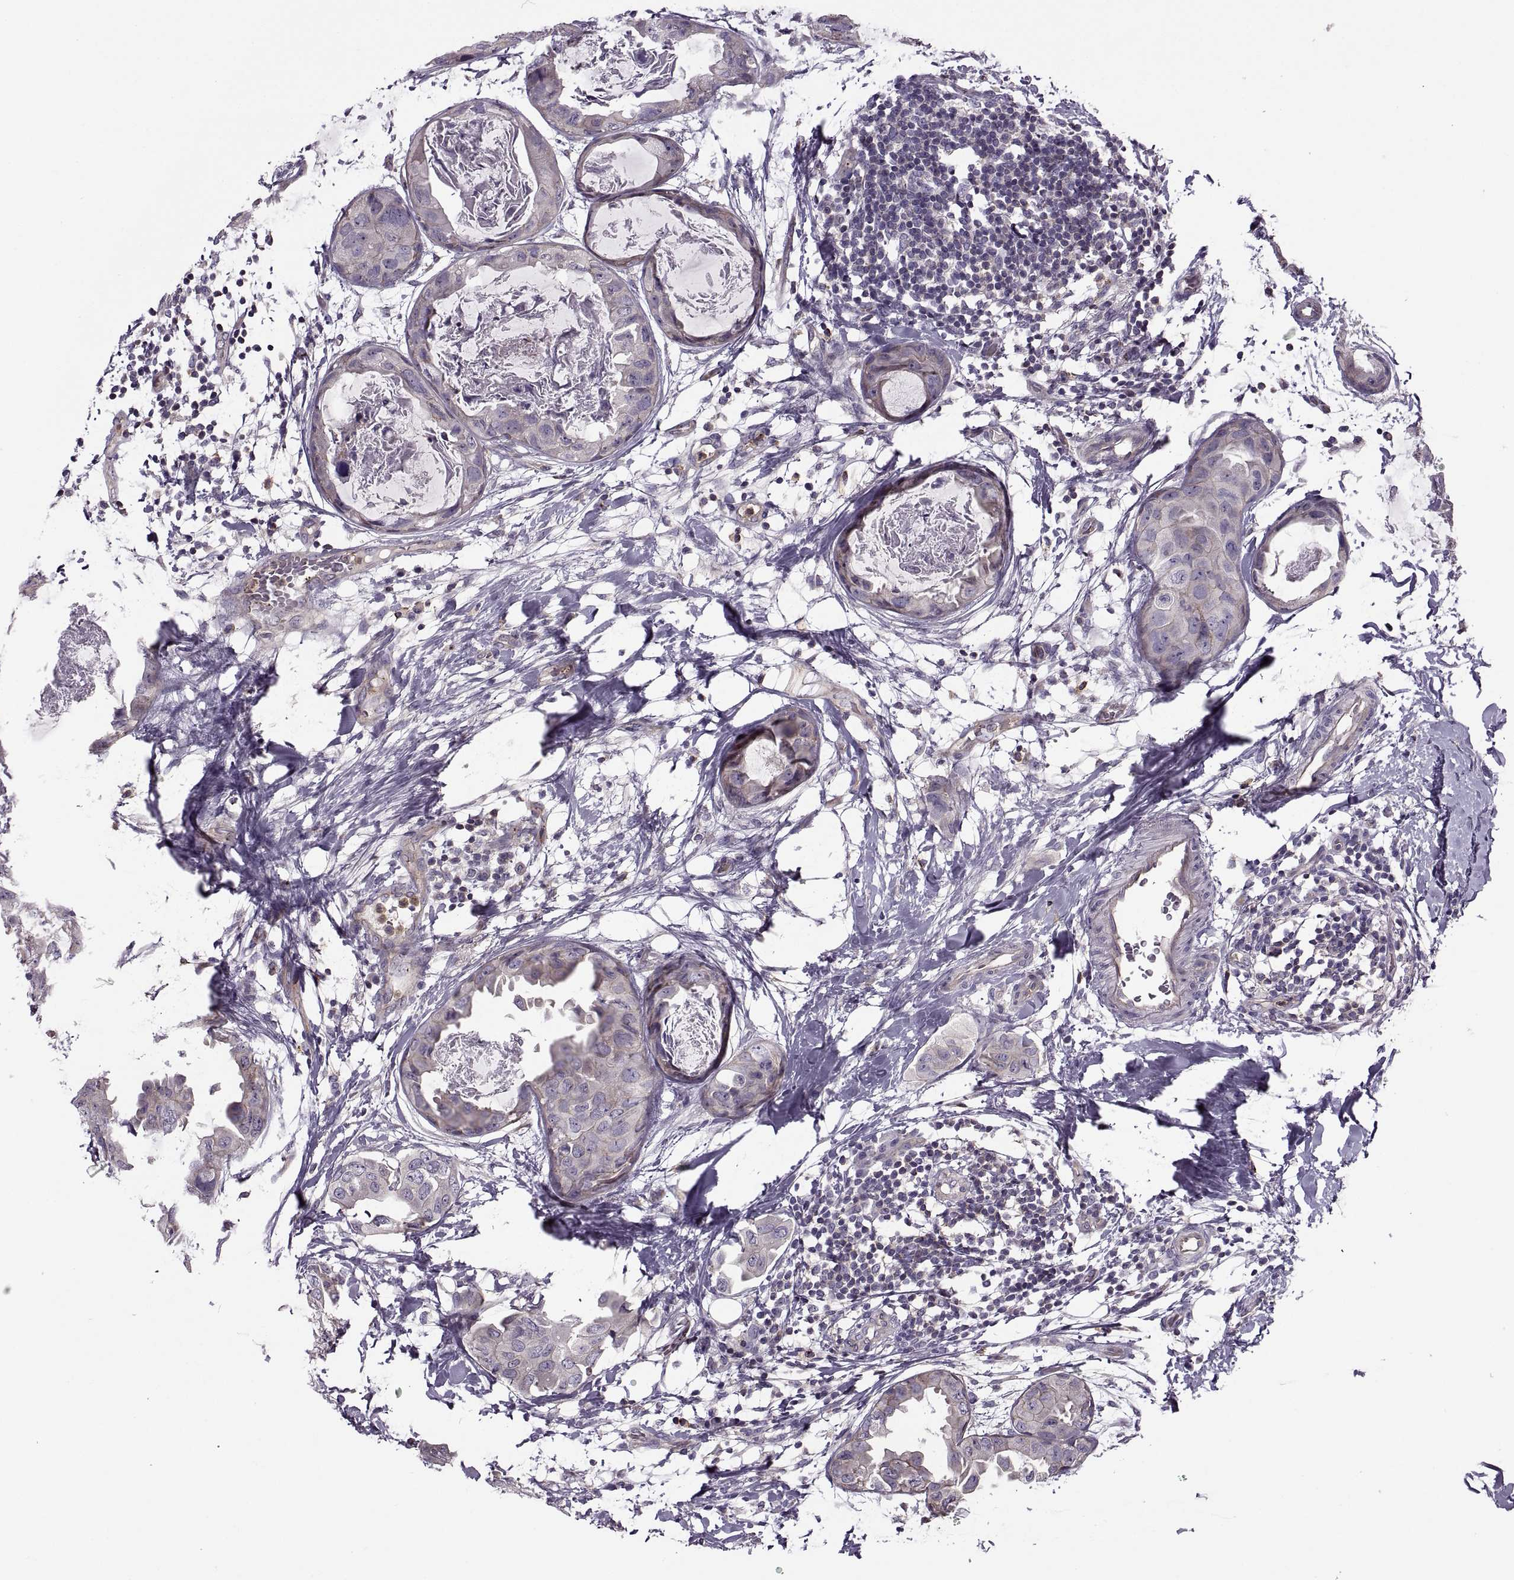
{"staining": {"intensity": "weak", "quantity": ">75%", "location": "cytoplasmic/membranous"}, "tissue": "breast cancer", "cell_type": "Tumor cells", "image_type": "cancer", "snomed": [{"axis": "morphology", "description": "Normal tissue, NOS"}, {"axis": "morphology", "description": "Duct carcinoma"}, {"axis": "topography", "description": "Breast"}], "caption": "Invasive ductal carcinoma (breast) tissue reveals weak cytoplasmic/membranous staining in approximately >75% of tumor cells", "gene": "SLC2A3", "patient": {"sex": "female", "age": 40}}